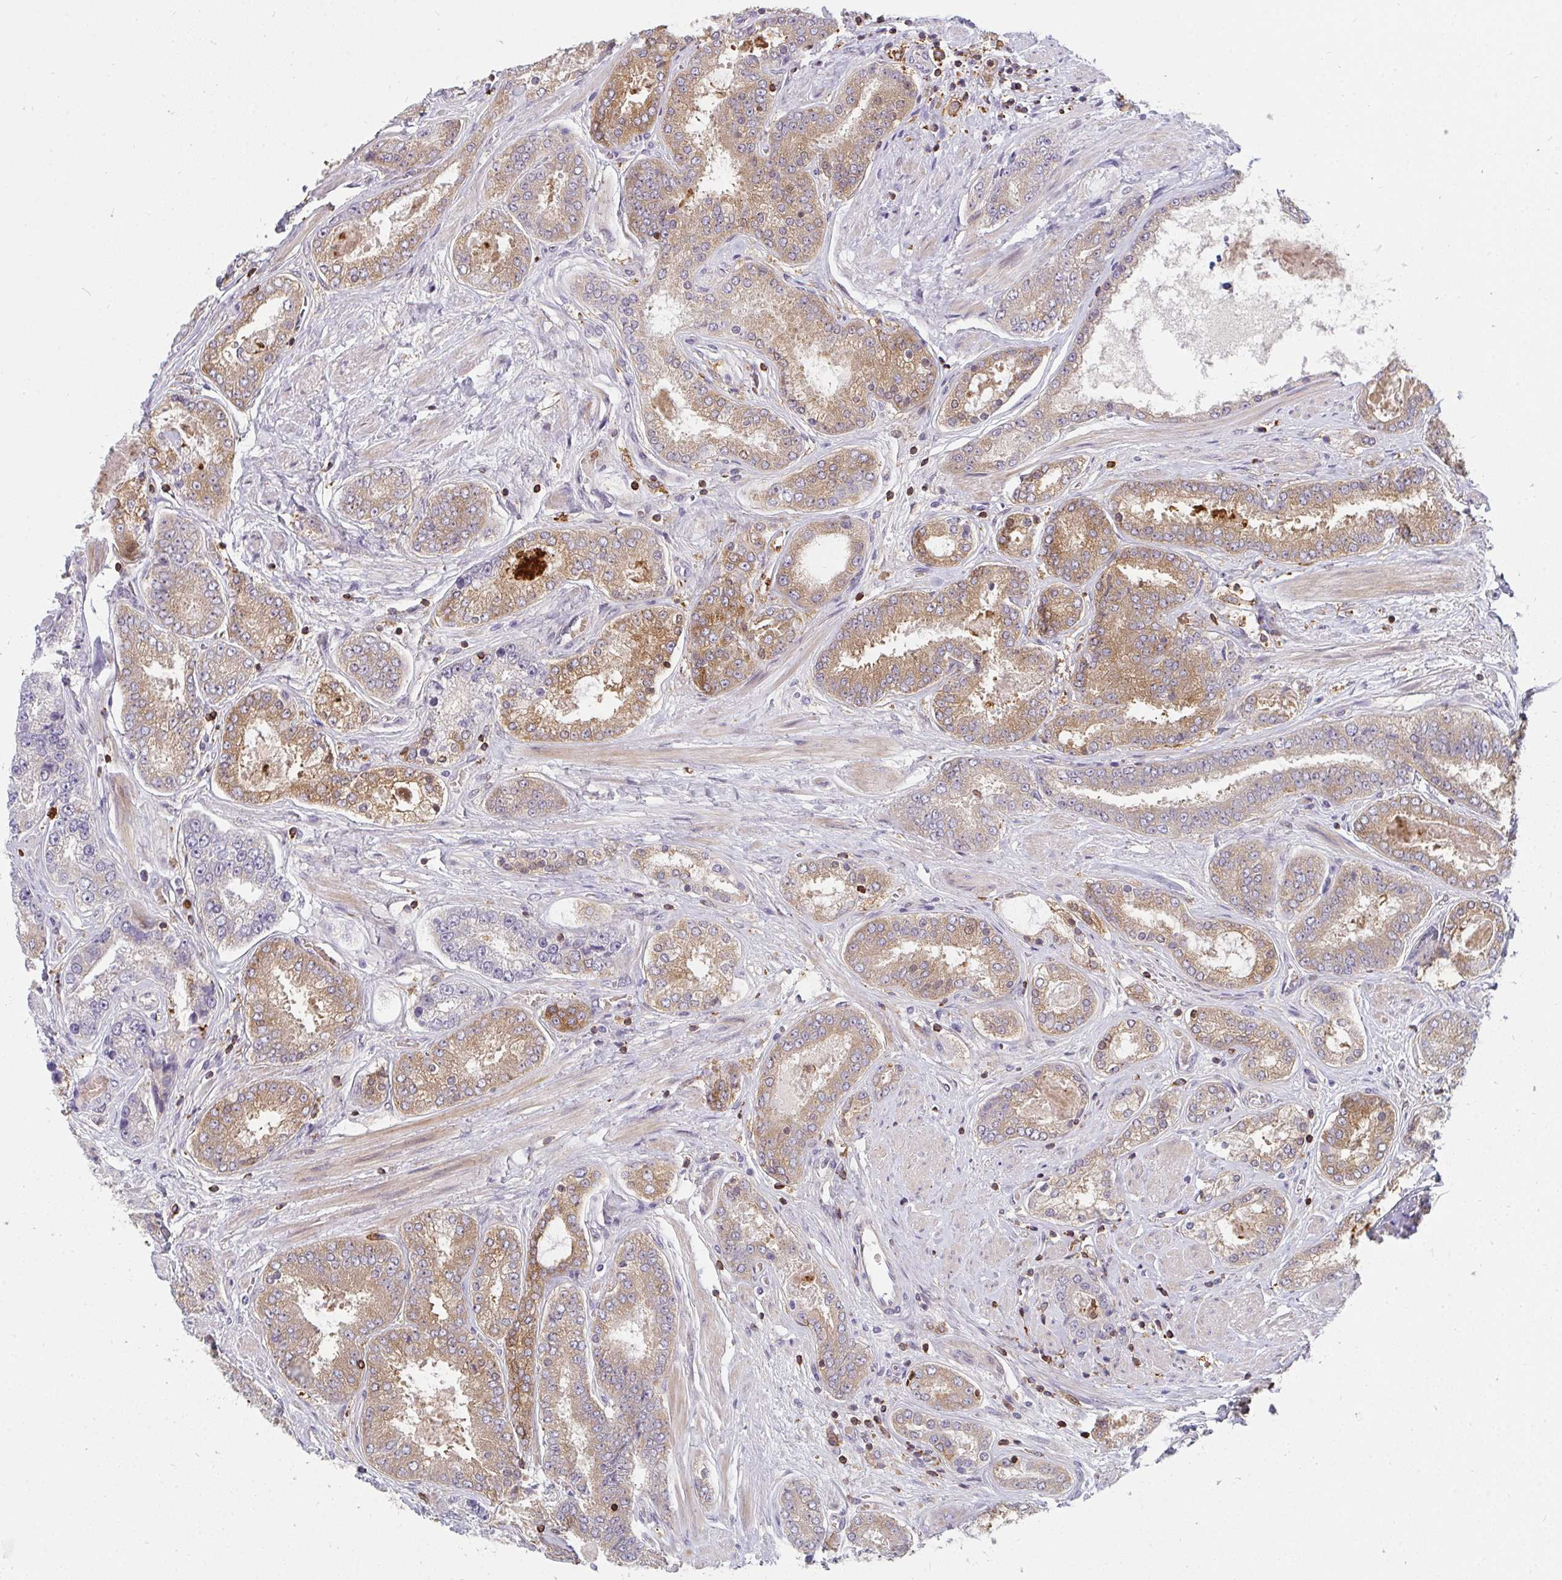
{"staining": {"intensity": "moderate", "quantity": "25%-75%", "location": "cytoplasmic/membranous"}, "tissue": "prostate cancer", "cell_type": "Tumor cells", "image_type": "cancer", "snomed": [{"axis": "morphology", "description": "Adenocarcinoma, High grade"}, {"axis": "topography", "description": "Prostate"}], "caption": "This micrograph reveals immunohistochemistry staining of prostate cancer, with medium moderate cytoplasmic/membranous expression in approximately 25%-75% of tumor cells.", "gene": "CSF3R", "patient": {"sex": "male", "age": 63}}